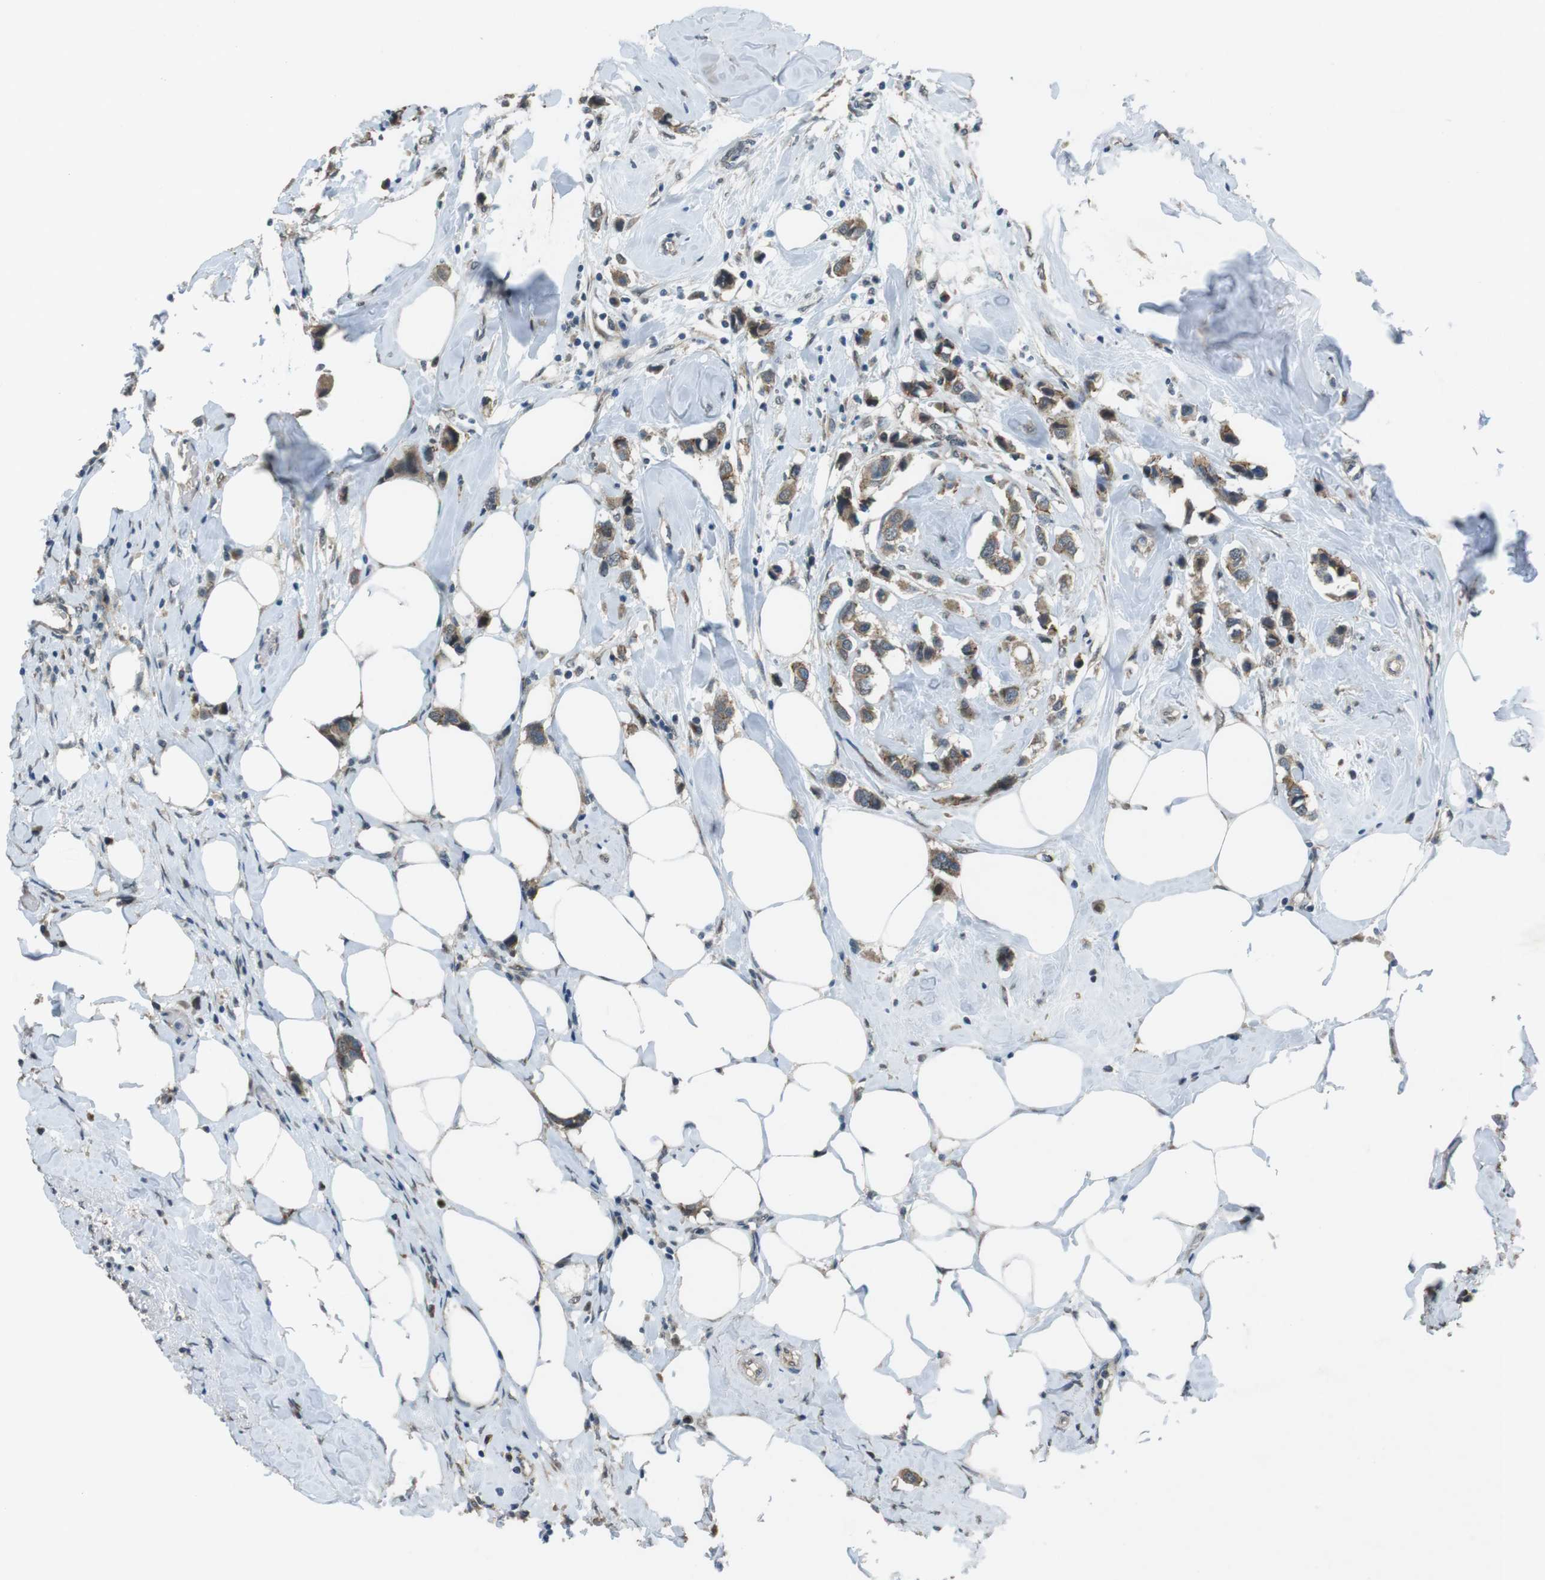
{"staining": {"intensity": "moderate", "quantity": ">75%", "location": "cytoplasmic/membranous"}, "tissue": "breast cancer", "cell_type": "Tumor cells", "image_type": "cancer", "snomed": [{"axis": "morphology", "description": "Normal tissue, NOS"}, {"axis": "morphology", "description": "Duct carcinoma"}, {"axis": "topography", "description": "Breast"}], "caption": "A photomicrograph of breast cancer (infiltrating ductal carcinoma) stained for a protein displays moderate cytoplasmic/membranous brown staining in tumor cells.", "gene": "CLDN7", "patient": {"sex": "female", "age": 50}}